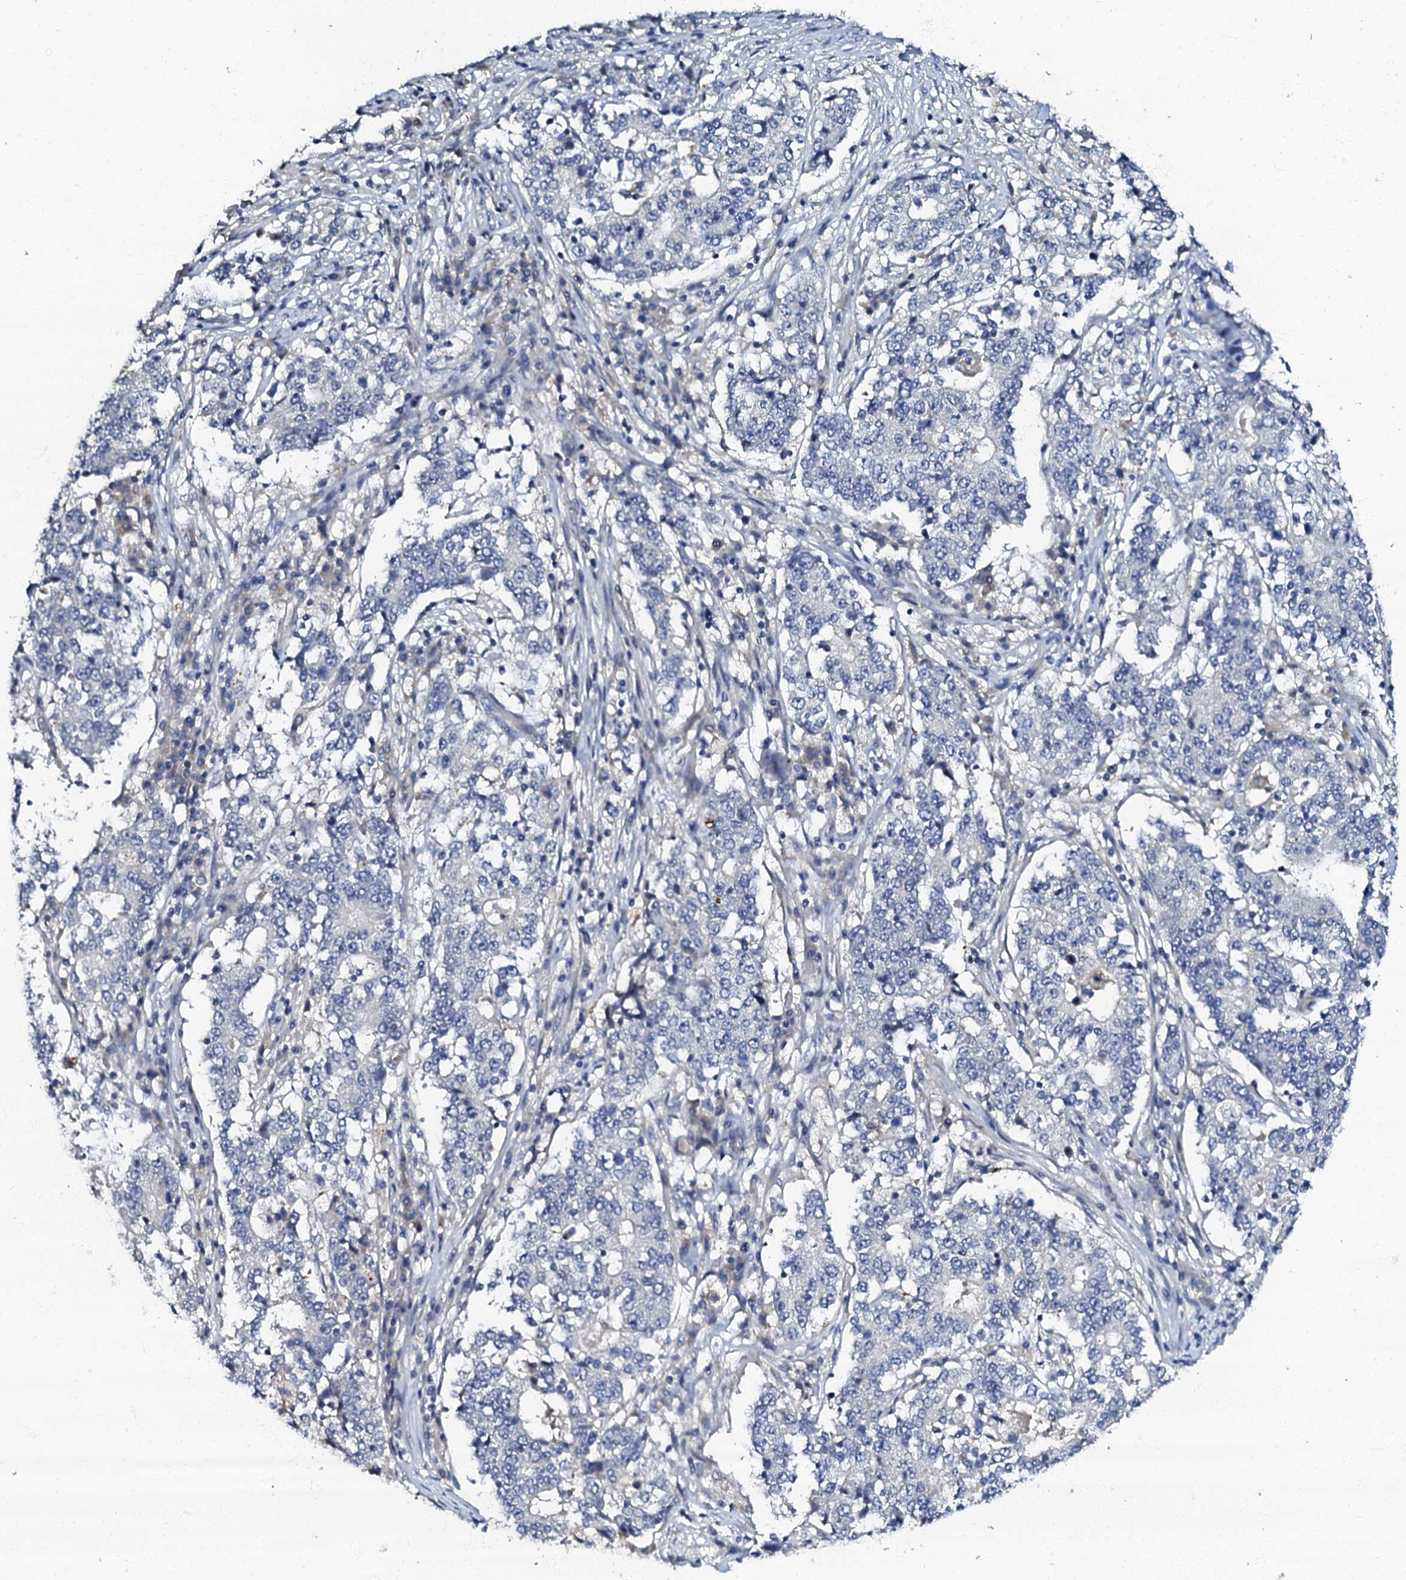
{"staining": {"intensity": "negative", "quantity": "none", "location": "none"}, "tissue": "stomach cancer", "cell_type": "Tumor cells", "image_type": "cancer", "snomed": [{"axis": "morphology", "description": "Adenocarcinoma, NOS"}, {"axis": "topography", "description": "Stomach"}], "caption": "Histopathology image shows no significant protein positivity in tumor cells of adenocarcinoma (stomach).", "gene": "OLAH", "patient": {"sex": "male", "age": 59}}